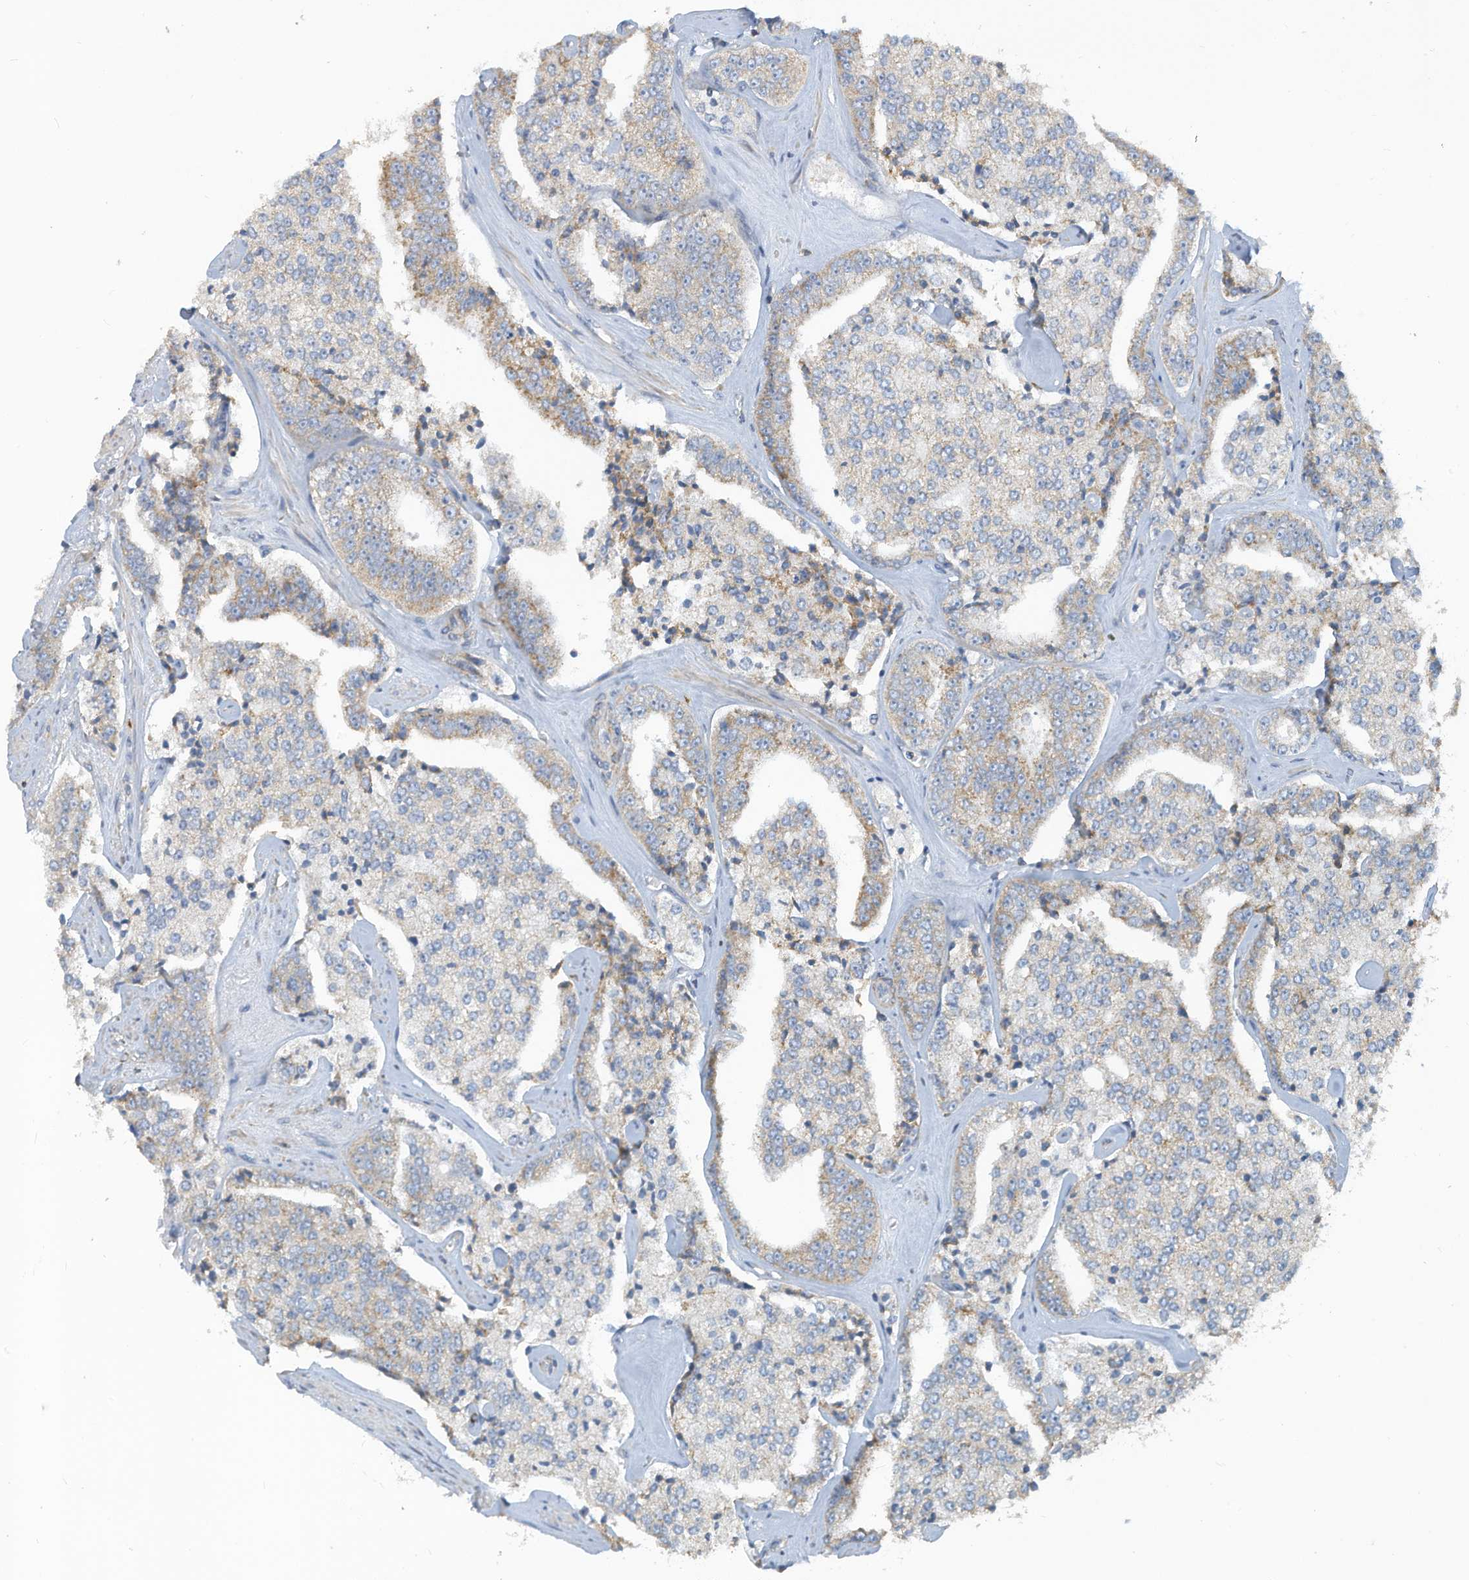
{"staining": {"intensity": "weak", "quantity": "25%-75%", "location": "cytoplasmic/membranous"}, "tissue": "prostate cancer", "cell_type": "Tumor cells", "image_type": "cancer", "snomed": [{"axis": "morphology", "description": "Adenocarcinoma, High grade"}, {"axis": "topography", "description": "Prostate"}], "caption": "This image shows immunohistochemistry (IHC) staining of human prostate adenocarcinoma (high-grade), with low weak cytoplasmic/membranous positivity in approximately 25%-75% of tumor cells.", "gene": "GTPBP2", "patient": {"sex": "male", "age": 71}}